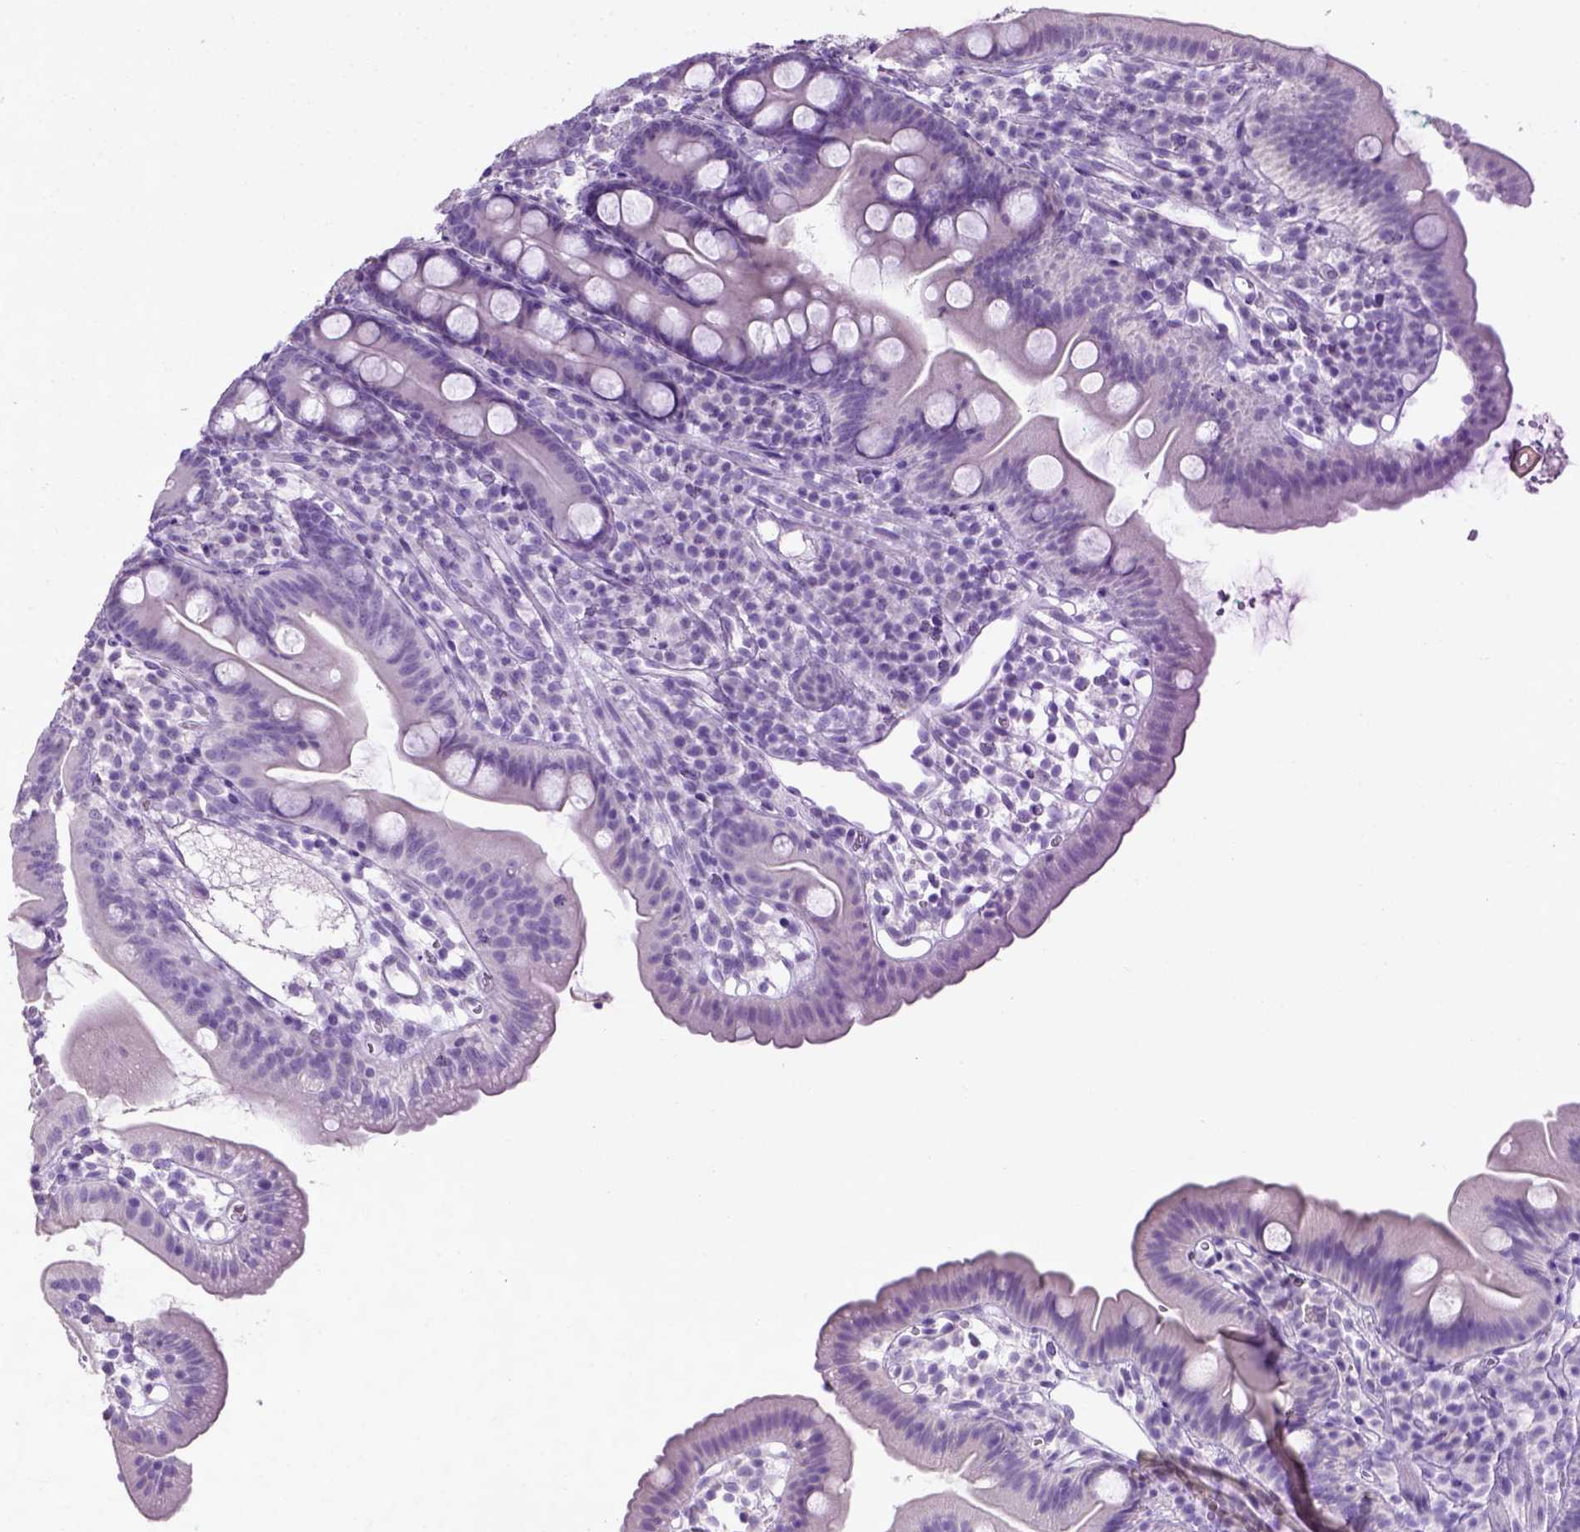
{"staining": {"intensity": "negative", "quantity": "none", "location": "none"}, "tissue": "duodenum", "cell_type": "Glandular cells", "image_type": "normal", "snomed": [{"axis": "morphology", "description": "Normal tissue, NOS"}, {"axis": "topography", "description": "Duodenum"}], "caption": "The image reveals no significant positivity in glandular cells of duodenum. (DAB (3,3'-diaminobenzidine) immunohistochemistry (IHC) with hematoxylin counter stain).", "gene": "CYP24A1", "patient": {"sex": "female", "age": 67}}